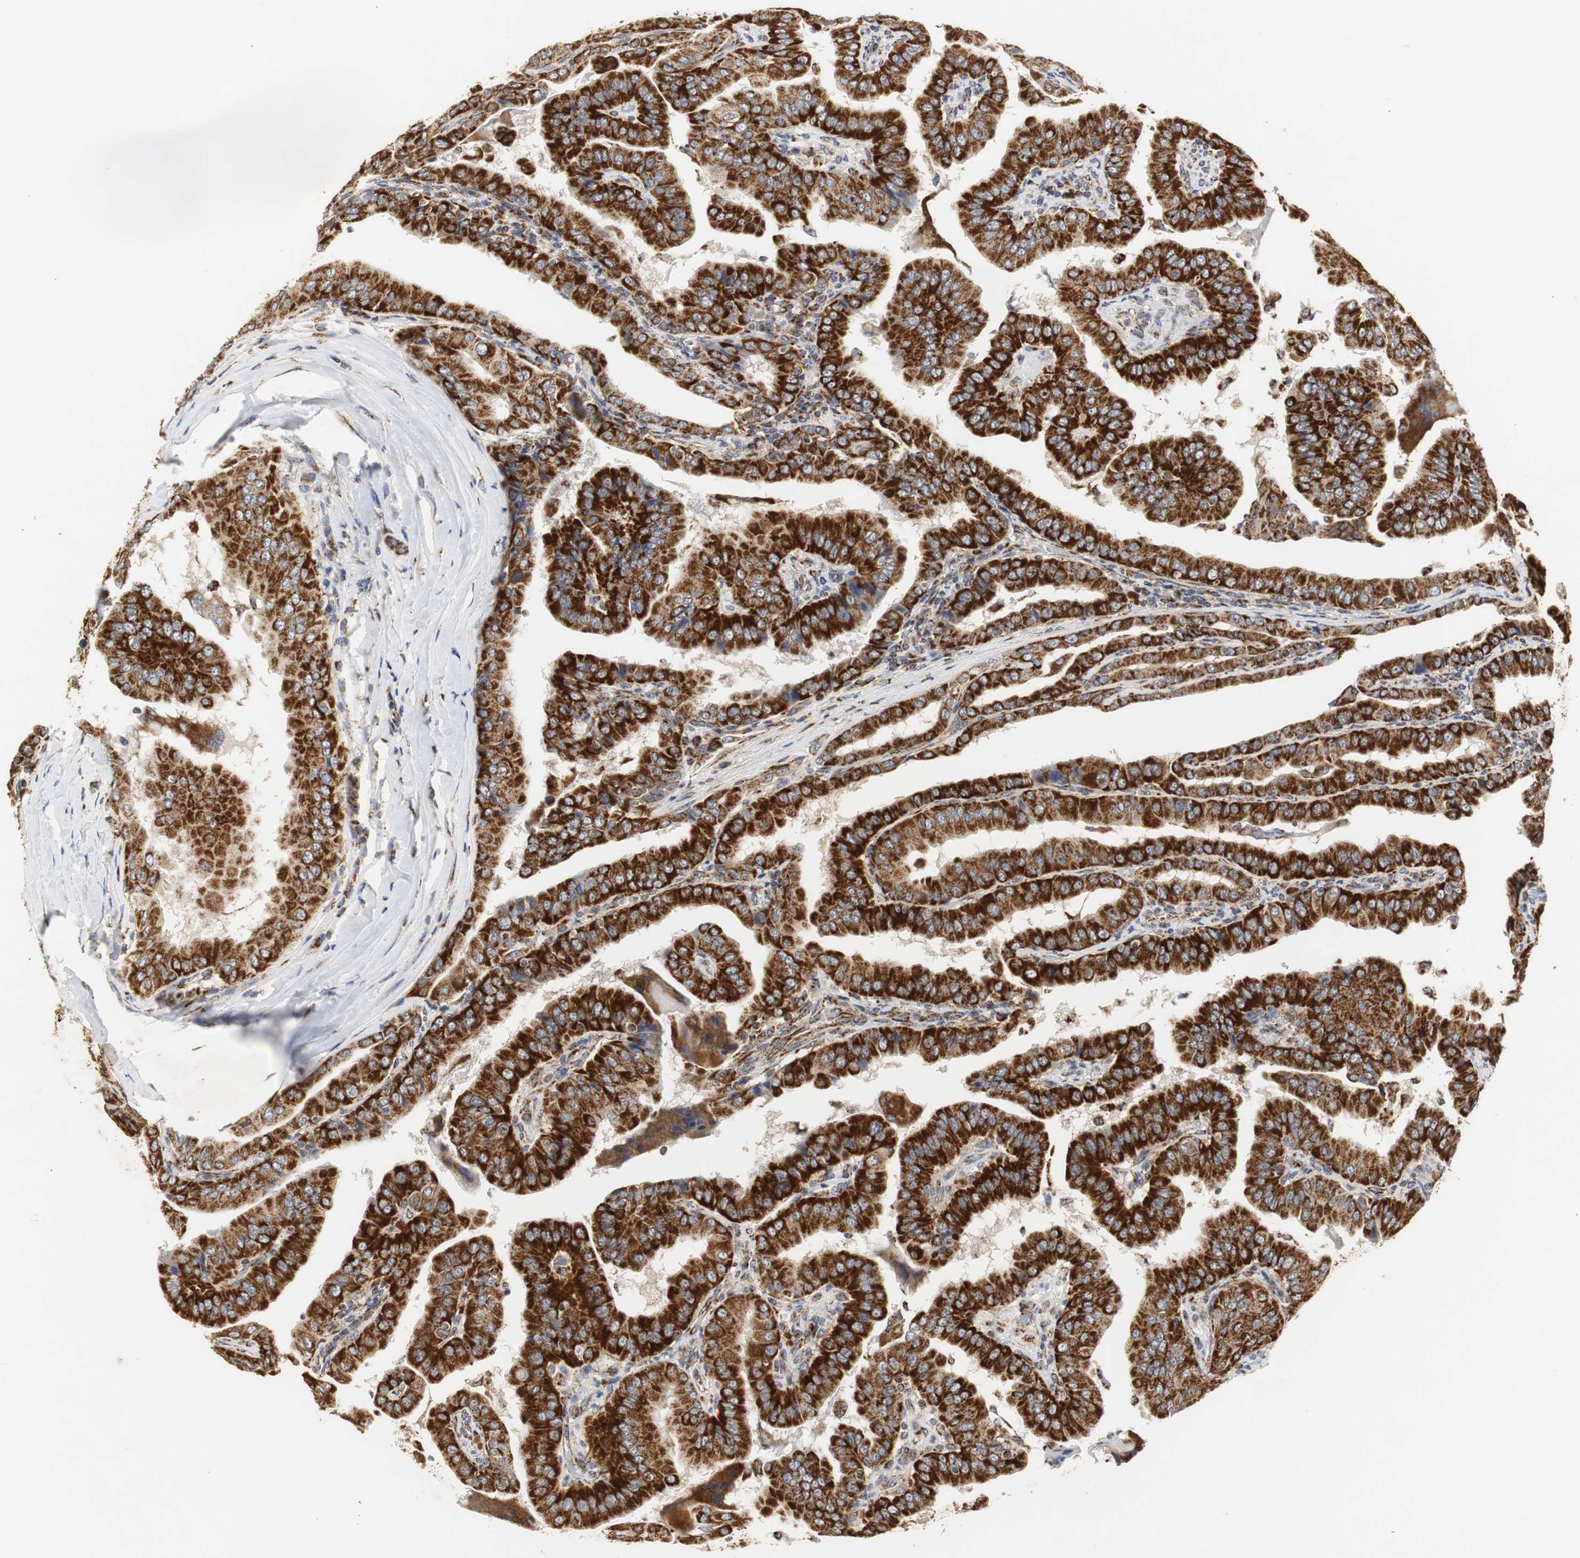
{"staining": {"intensity": "strong", "quantity": ">75%", "location": "cytoplasmic/membranous"}, "tissue": "thyroid cancer", "cell_type": "Tumor cells", "image_type": "cancer", "snomed": [{"axis": "morphology", "description": "Papillary adenocarcinoma, NOS"}, {"axis": "topography", "description": "Thyroid gland"}], "caption": "A photomicrograph of human thyroid papillary adenocarcinoma stained for a protein displays strong cytoplasmic/membranous brown staining in tumor cells. (DAB = brown stain, brightfield microscopy at high magnification).", "gene": "HSD17B10", "patient": {"sex": "male", "age": 33}}